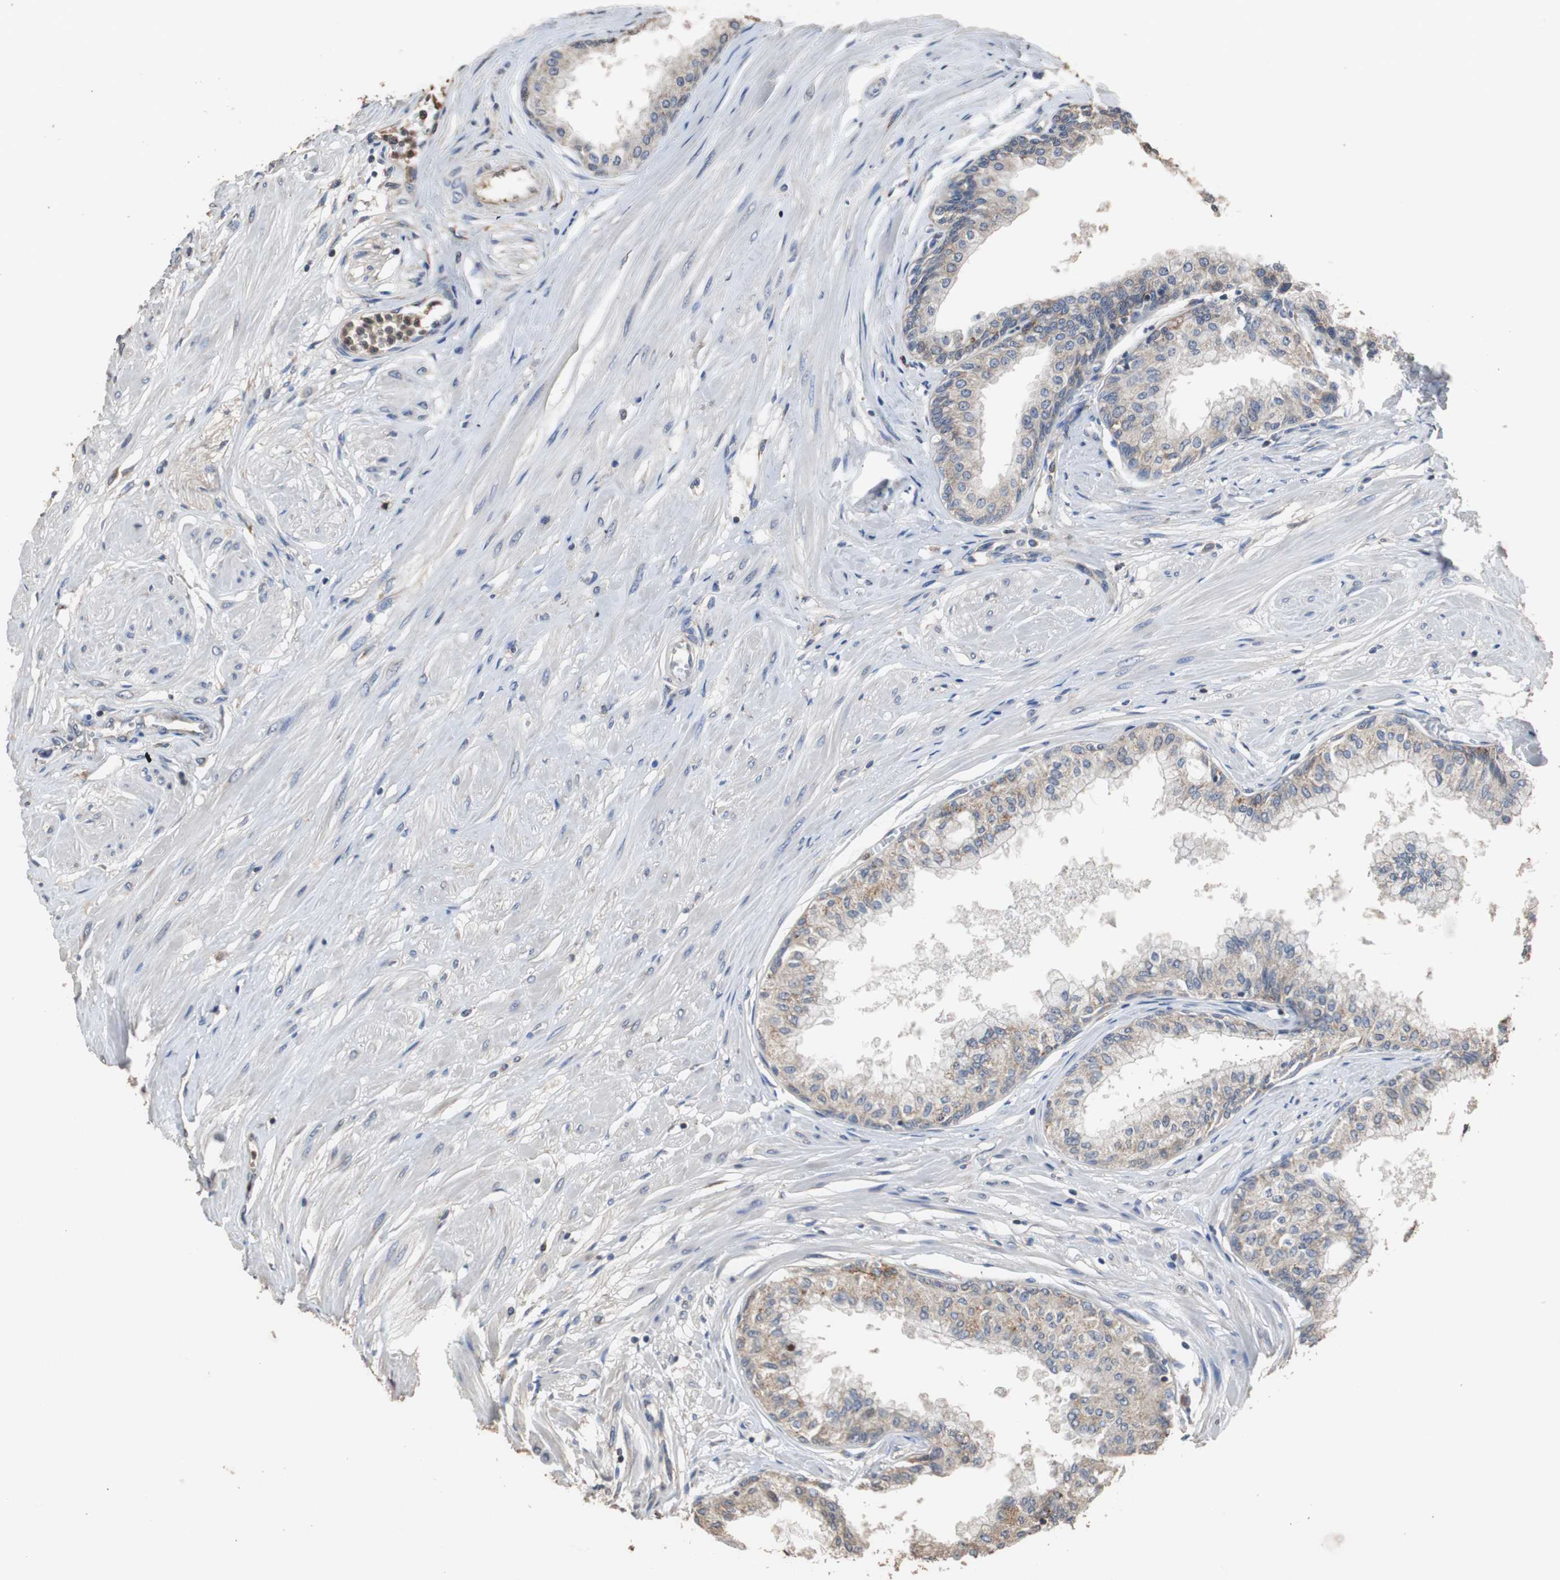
{"staining": {"intensity": "weak", "quantity": ">75%", "location": "cytoplasmic/membranous"}, "tissue": "prostate", "cell_type": "Glandular cells", "image_type": "normal", "snomed": [{"axis": "morphology", "description": "Normal tissue, NOS"}, {"axis": "topography", "description": "Prostate"}, {"axis": "topography", "description": "Seminal veicle"}], "caption": "This photomicrograph demonstrates immunohistochemistry (IHC) staining of benign prostate, with low weak cytoplasmic/membranous expression in about >75% of glandular cells.", "gene": "SCIMP", "patient": {"sex": "male", "age": 60}}